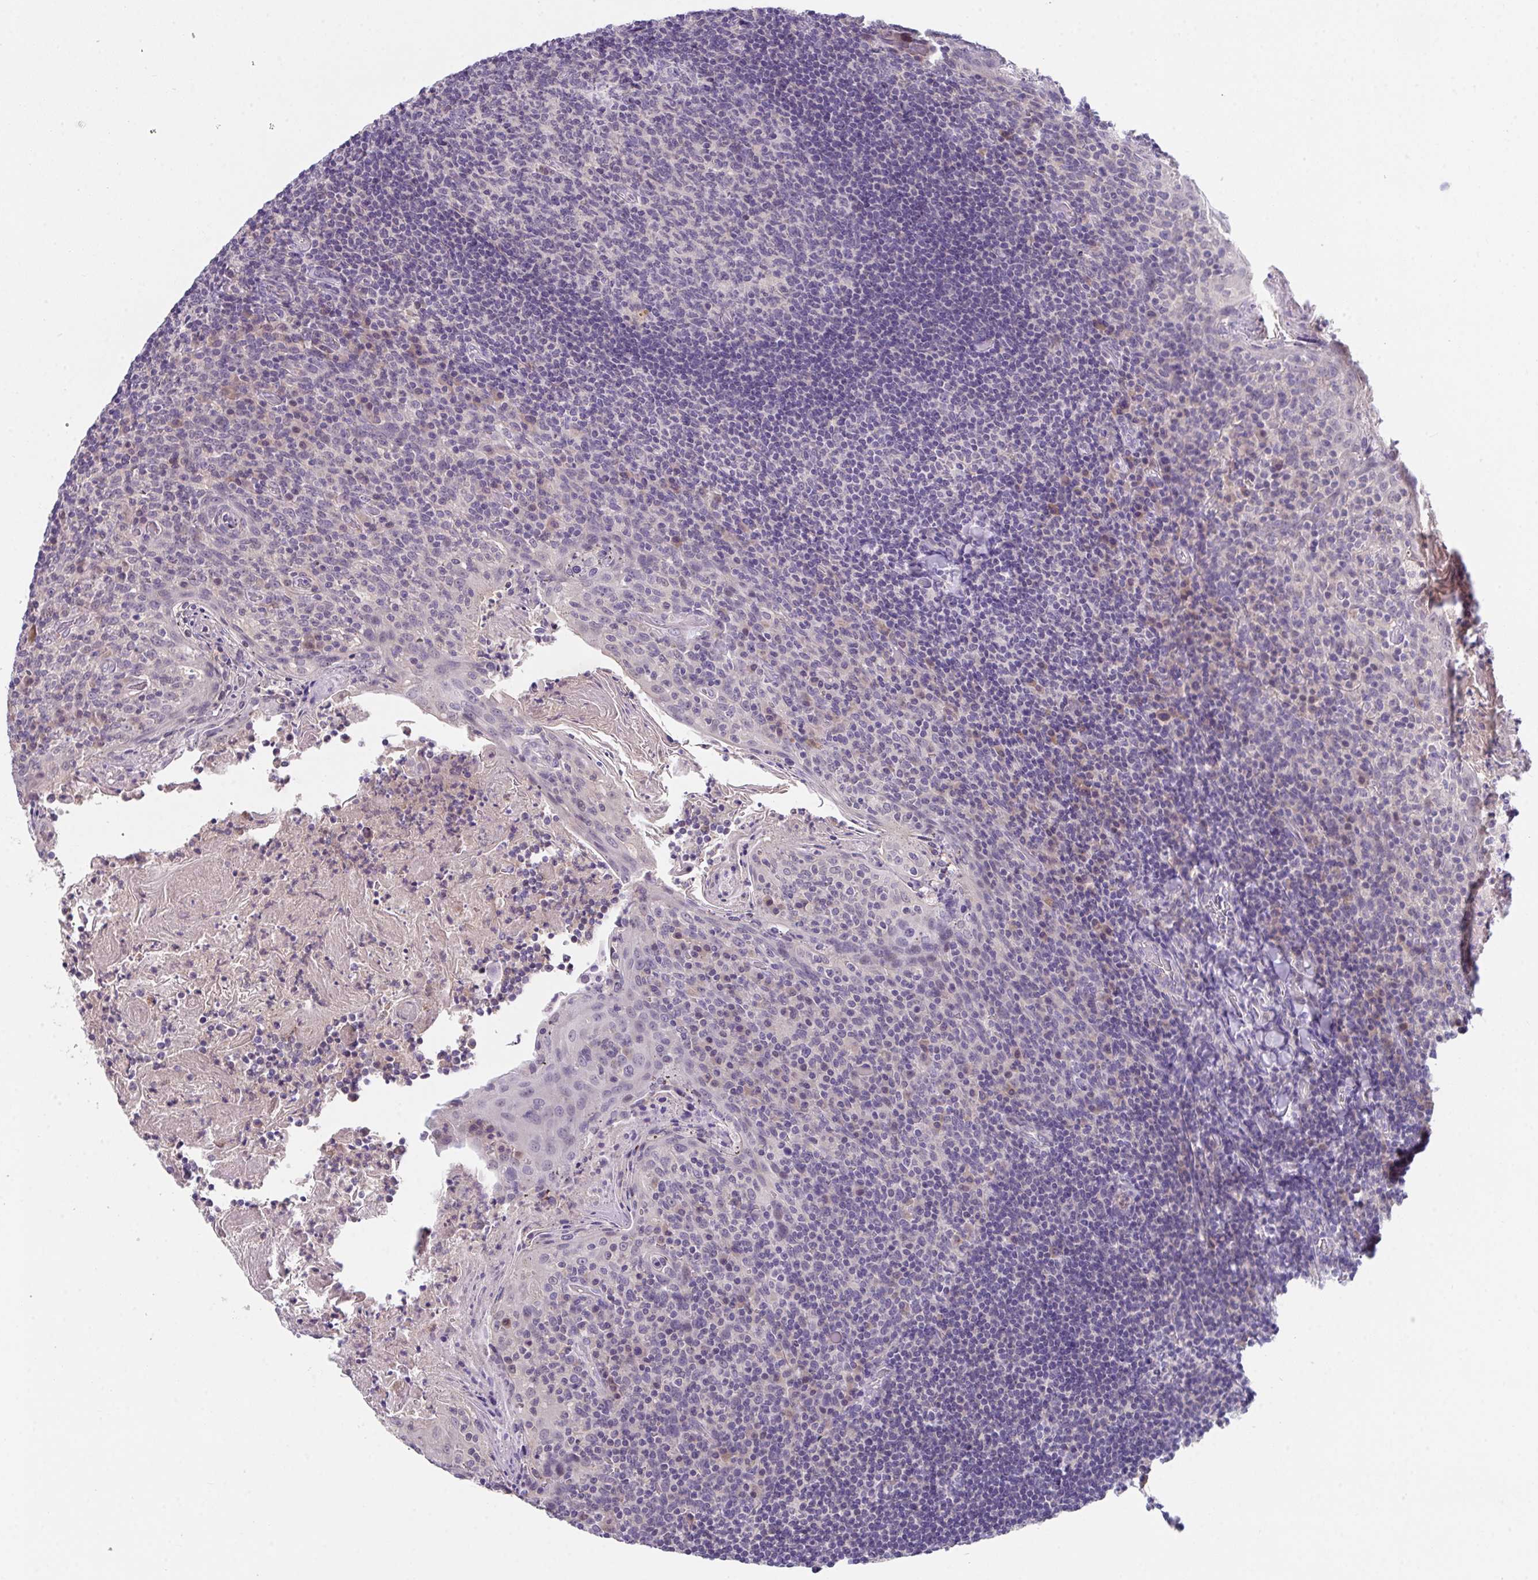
{"staining": {"intensity": "negative", "quantity": "none", "location": "none"}, "tissue": "tonsil", "cell_type": "Germinal center cells", "image_type": "normal", "snomed": [{"axis": "morphology", "description": "Normal tissue, NOS"}, {"axis": "topography", "description": "Tonsil"}], "caption": "This micrograph is of benign tonsil stained with immunohistochemistry (IHC) to label a protein in brown with the nuclei are counter-stained blue. There is no staining in germinal center cells.", "gene": "GLTPD2", "patient": {"sex": "female", "age": 10}}